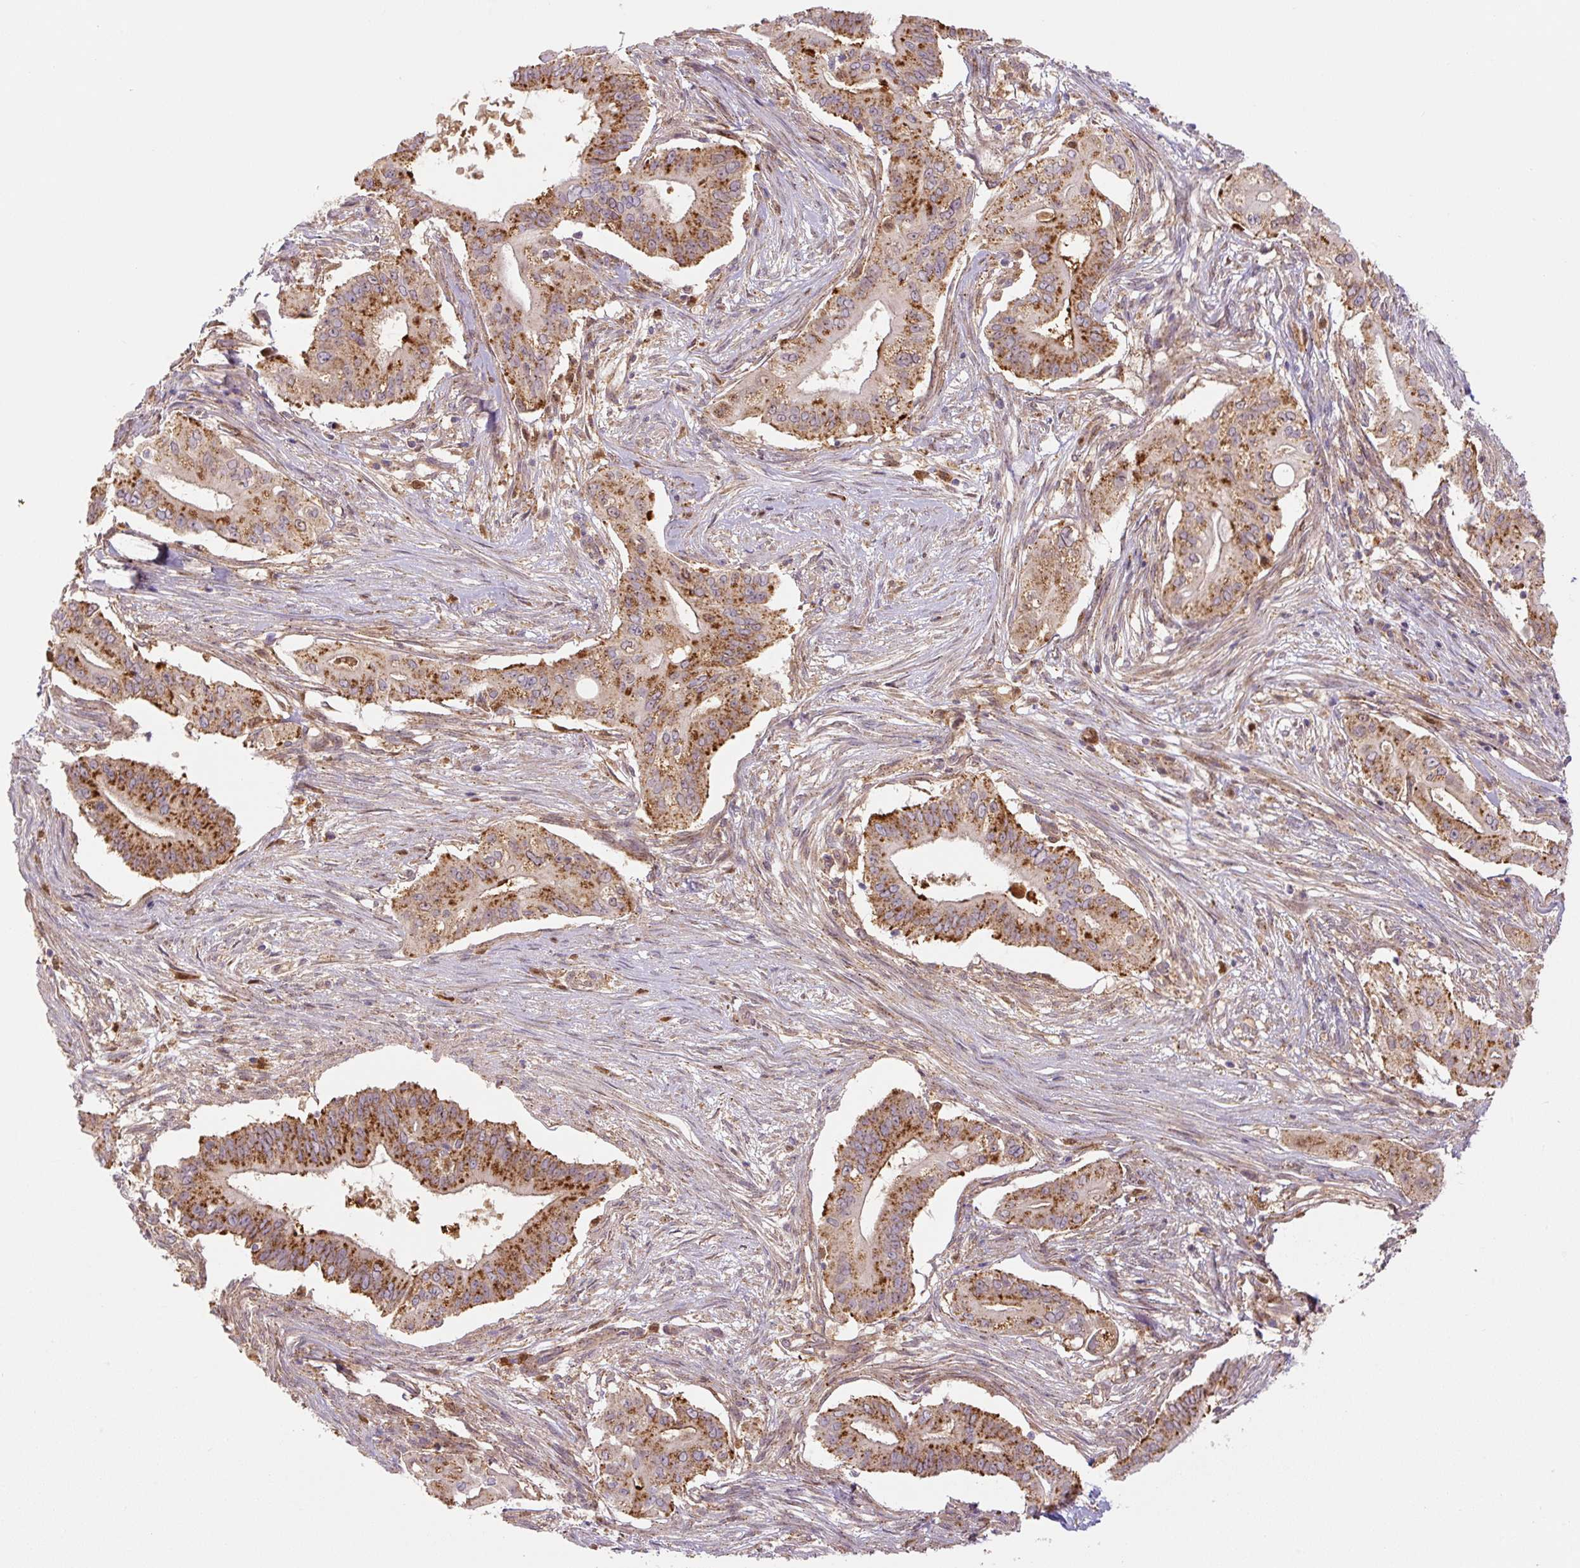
{"staining": {"intensity": "strong", "quantity": ">75%", "location": "cytoplasmic/membranous"}, "tissue": "pancreatic cancer", "cell_type": "Tumor cells", "image_type": "cancer", "snomed": [{"axis": "morphology", "description": "Adenocarcinoma, NOS"}, {"axis": "topography", "description": "Pancreas"}], "caption": "IHC of adenocarcinoma (pancreatic) demonstrates high levels of strong cytoplasmic/membranous expression in approximately >75% of tumor cells. IHC stains the protein in brown and the nuclei are stained blue.", "gene": "ZSWIM7", "patient": {"sex": "female", "age": 68}}